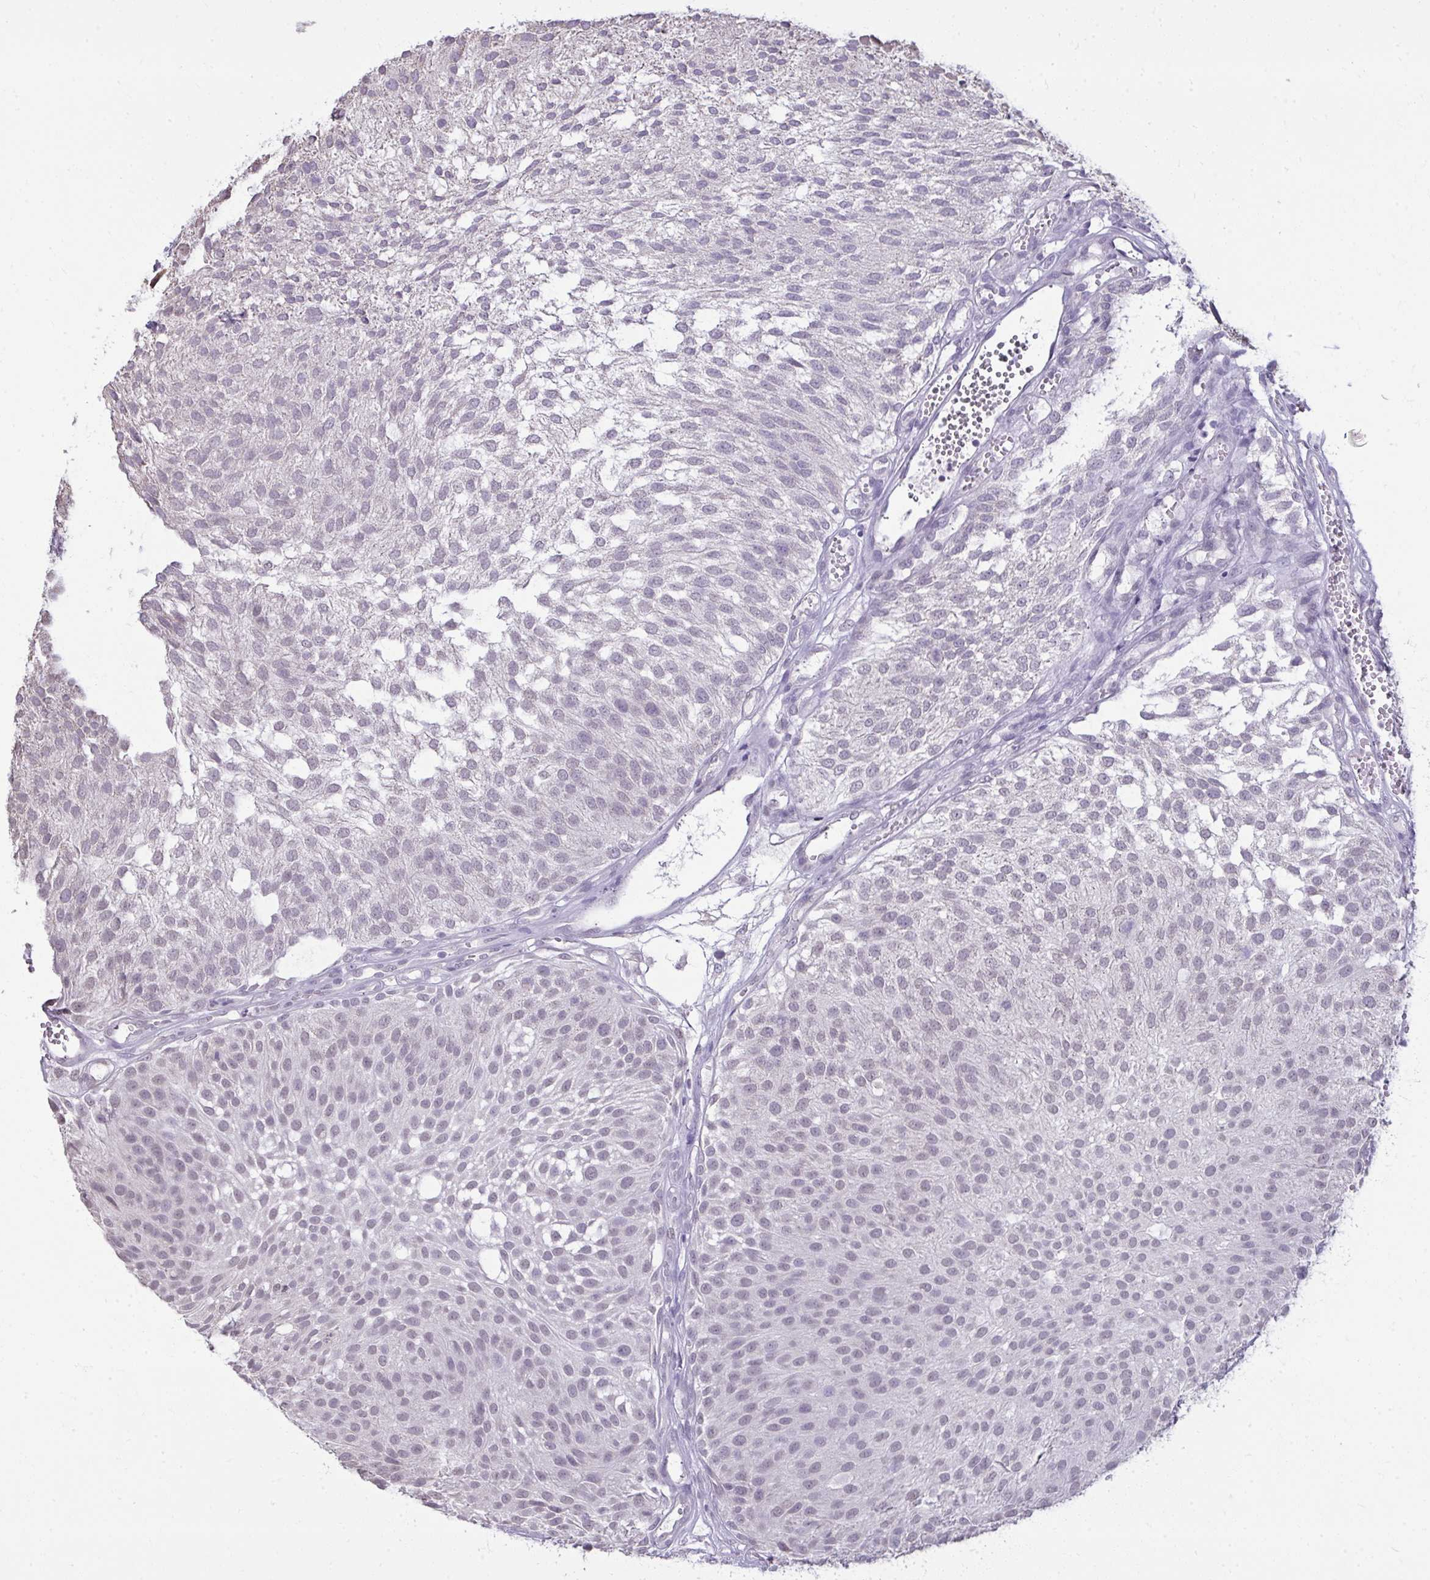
{"staining": {"intensity": "negative", "quantity": "none", "location": "none"}, "tissue": "urothelial cancer", "cell_type": "Tumor cells", "image_type": "cancer", "snomed": [{"axis": "morphology", "description": "Urothelial carcinoma, NOS"}, {"axis": "topography", "description": "Urinary bladder"}], "caption": "IHC micrograph of human urothelial cancer stained for a protein (brown), which reveals no staining in tumor cells.", "gene": "NPPA", "patient": {"sex": "male", "age": 84}}